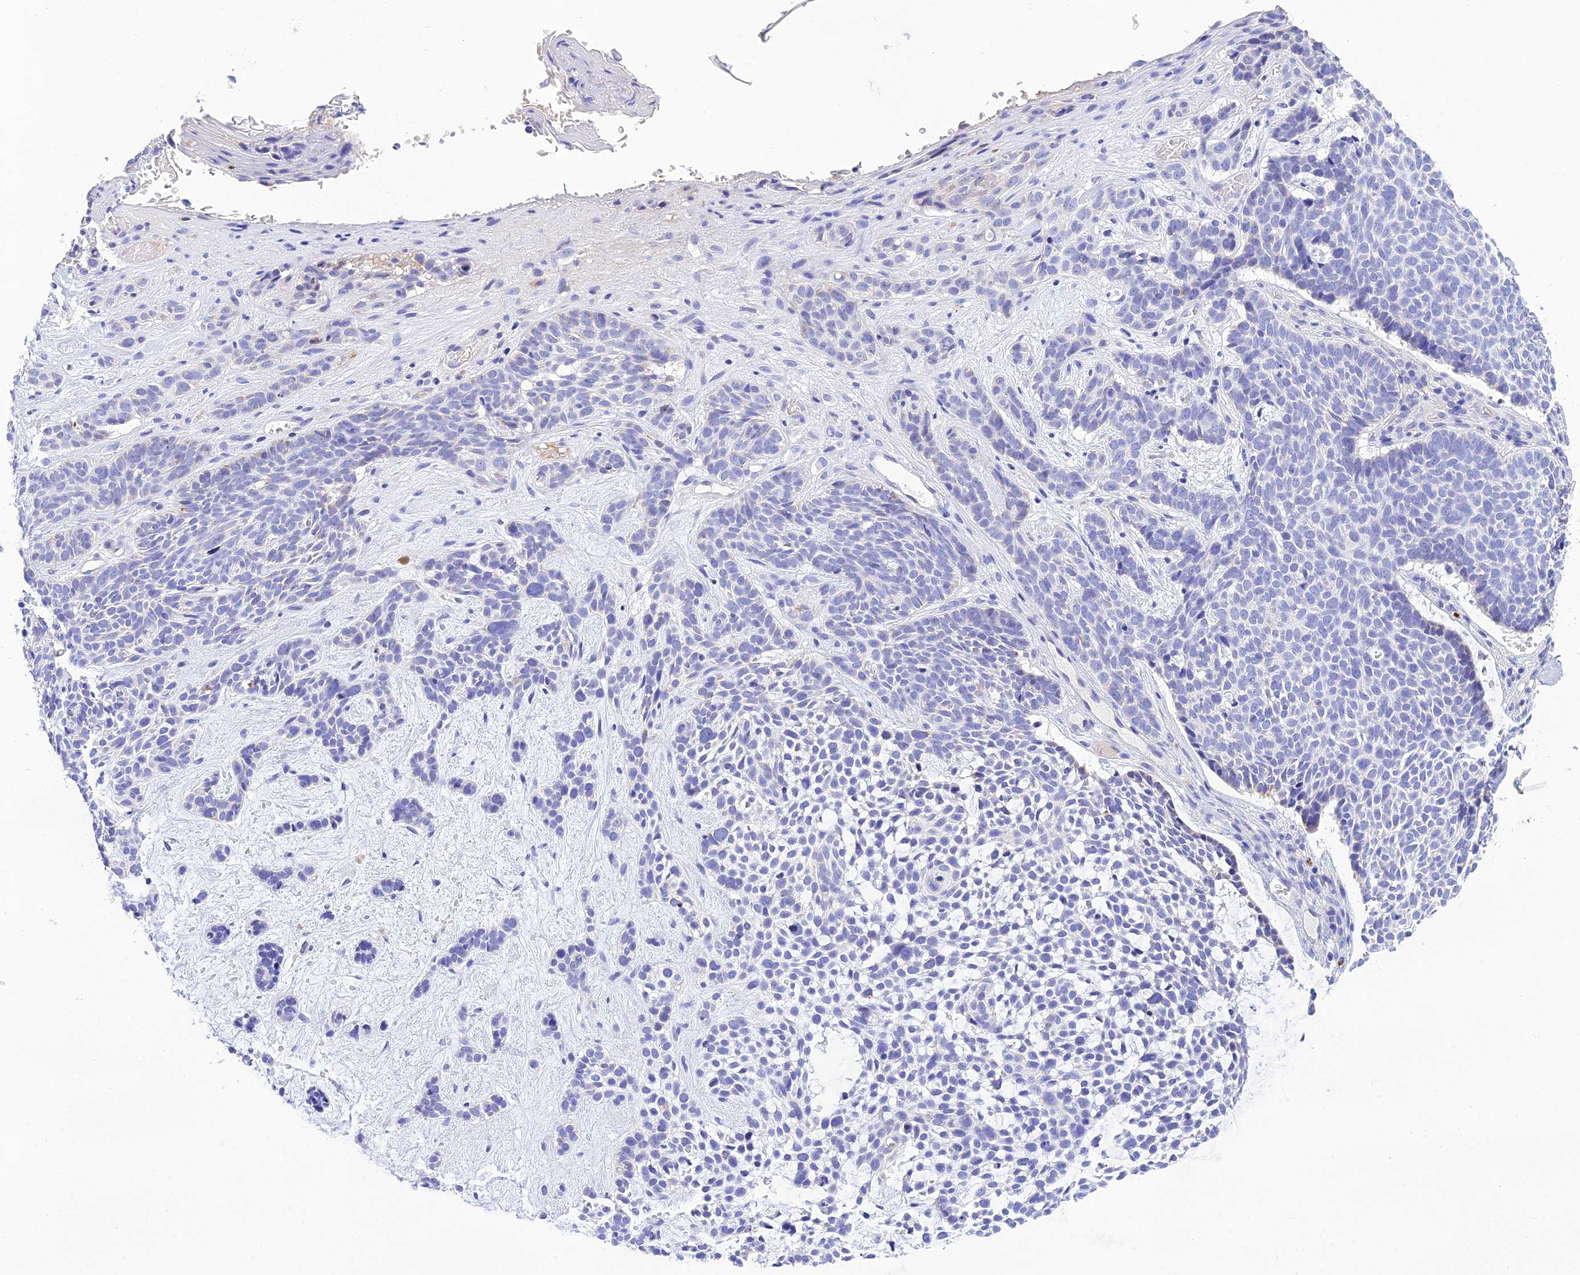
{"staining": {"intensity": "negative", "quantity": "none", "location": "none"}, "tissue": "skin cancer", "cell_type": "Tumor cells", "image_type": "cancer", "snomed": [{"axis": "morphology", "description": "Basal cell carcinoma"}, {"axis": "topography", "description": "Skin"}], "caption": "Tumor cells show no significant expression in skin cancer.", "gene": "MS4A5", "patient": {"sex": "male", "age": 71}}